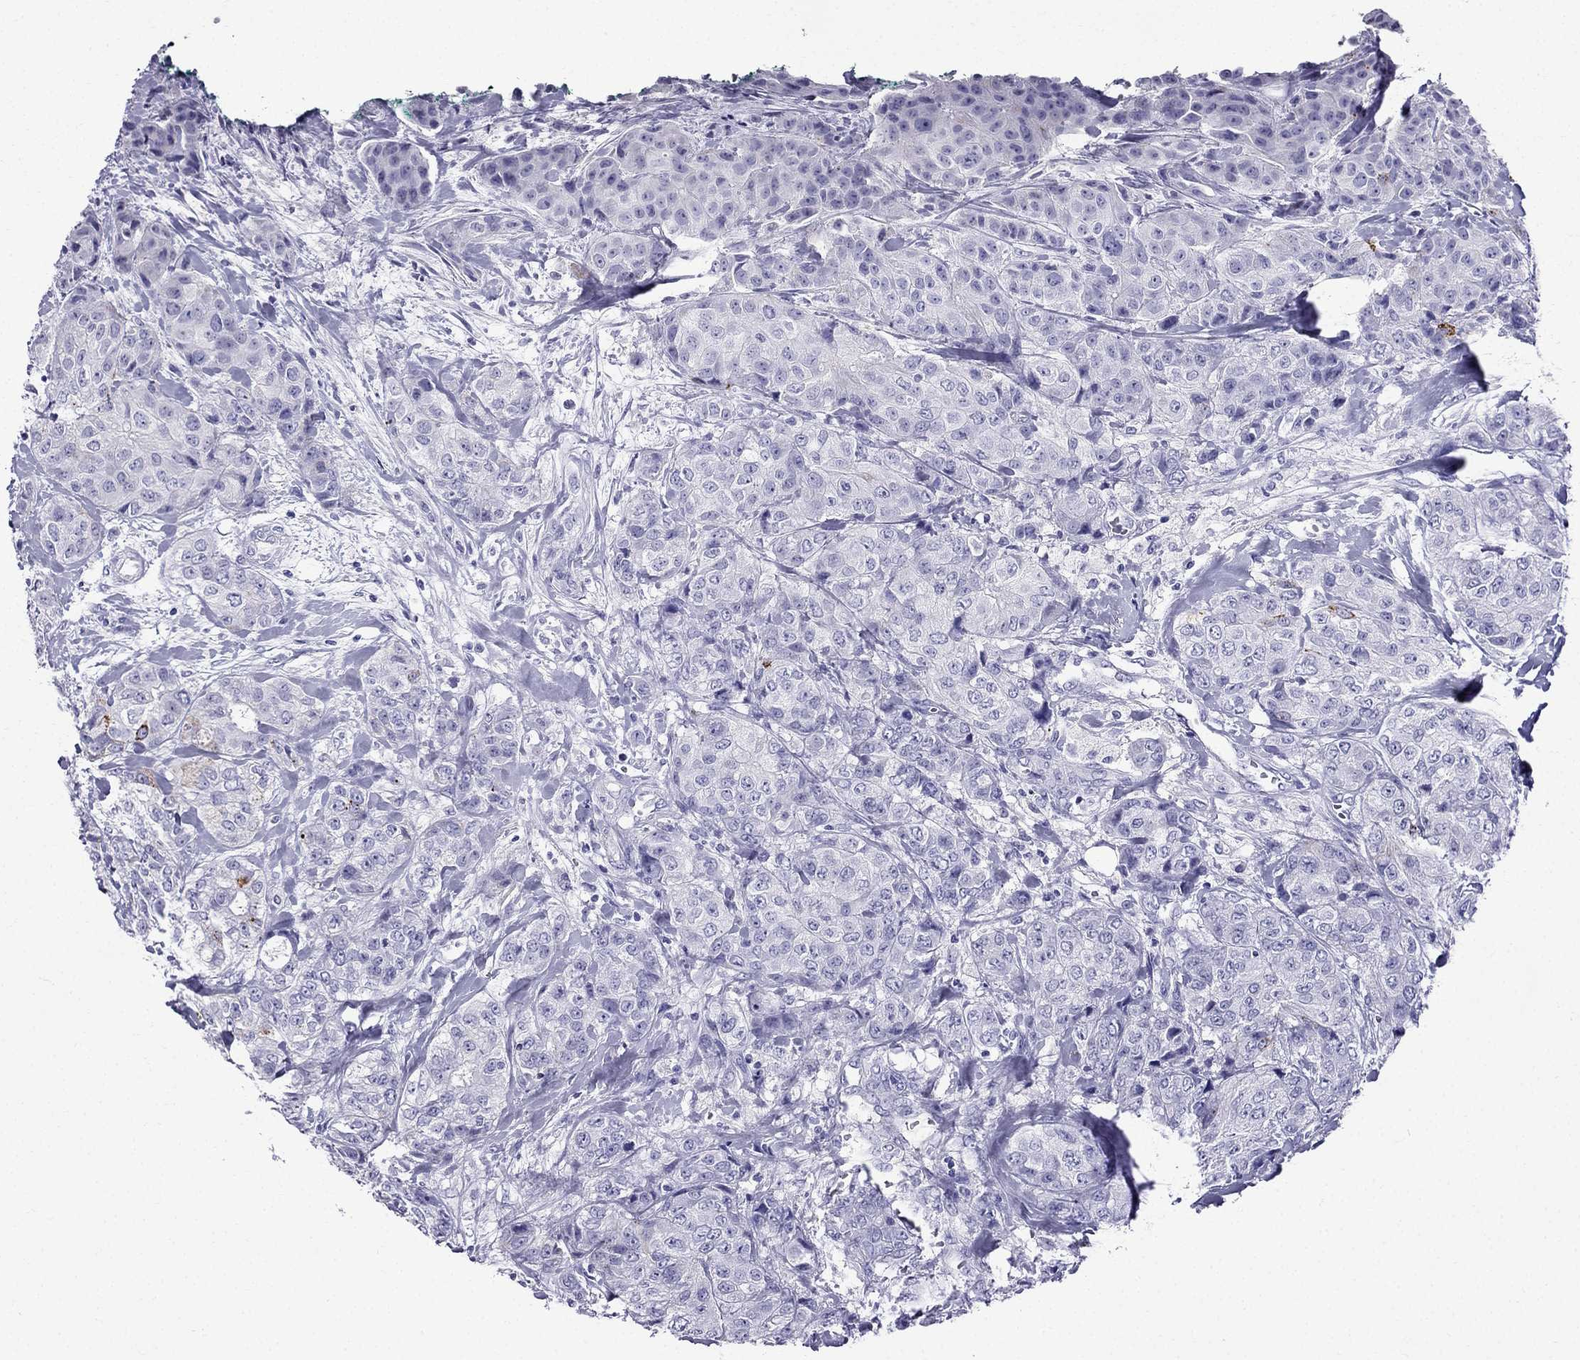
{"staining": {"intensity": "negative", "quantity": "none", "location": "none"}, "tissue": "breast cancer", "cell_type": "Tumor cells", "image_type": "cancer", "snomed": [{"axis": "morphology", "description": "Duct carcinoma"}, {"axis": "topography", "description": "Breast"}], "caption": "Human intraductal carcinoma (breast) stained for a protein using IHC demonstrates no staining in tumor cells.", "gene": "ERC2", "patient": {"sex": "female", "age": 43}}